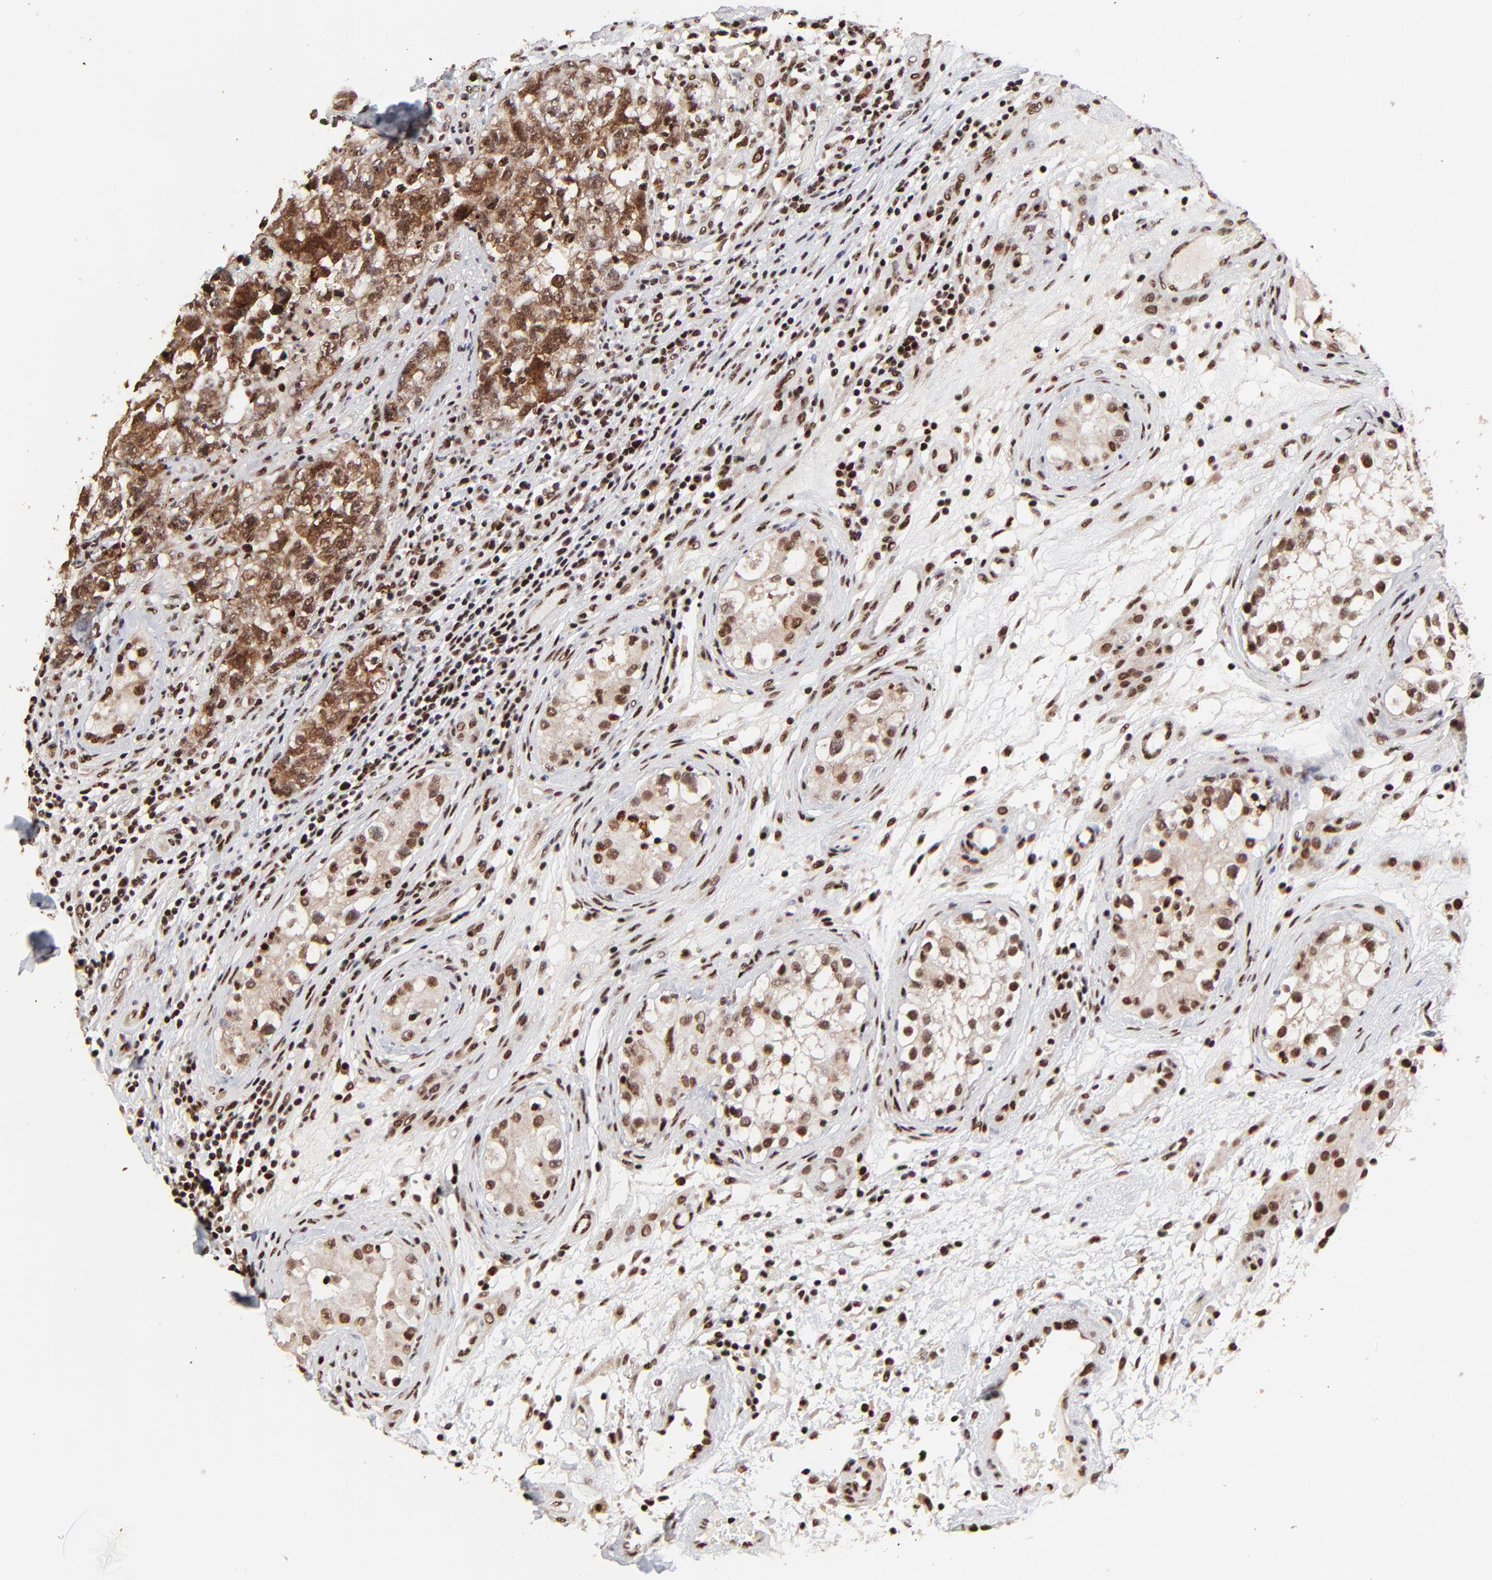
{"staining": {"intensity": "moderate", "quantity": ">75%", "location": "cytoplasmic/membranous,nuclear"}, "tissue": "testis cancer", "cell_type": "Tumor cells", "image_type": "cancer", "snomed": [{"axis": "morphology", "description": "Carcinoma, Embryonal, NOS"}, {"axis": "topography", "description": "Testis"}], "caption": "Tumor cells reveal medium levels of moderate cytoplasmic/membranous and nuclear staining in approximately >75% of cells in testis cancer (embryonal carcinoma).", "gene": "RBM22", "patient": {"sex": "male", "age": 31}}